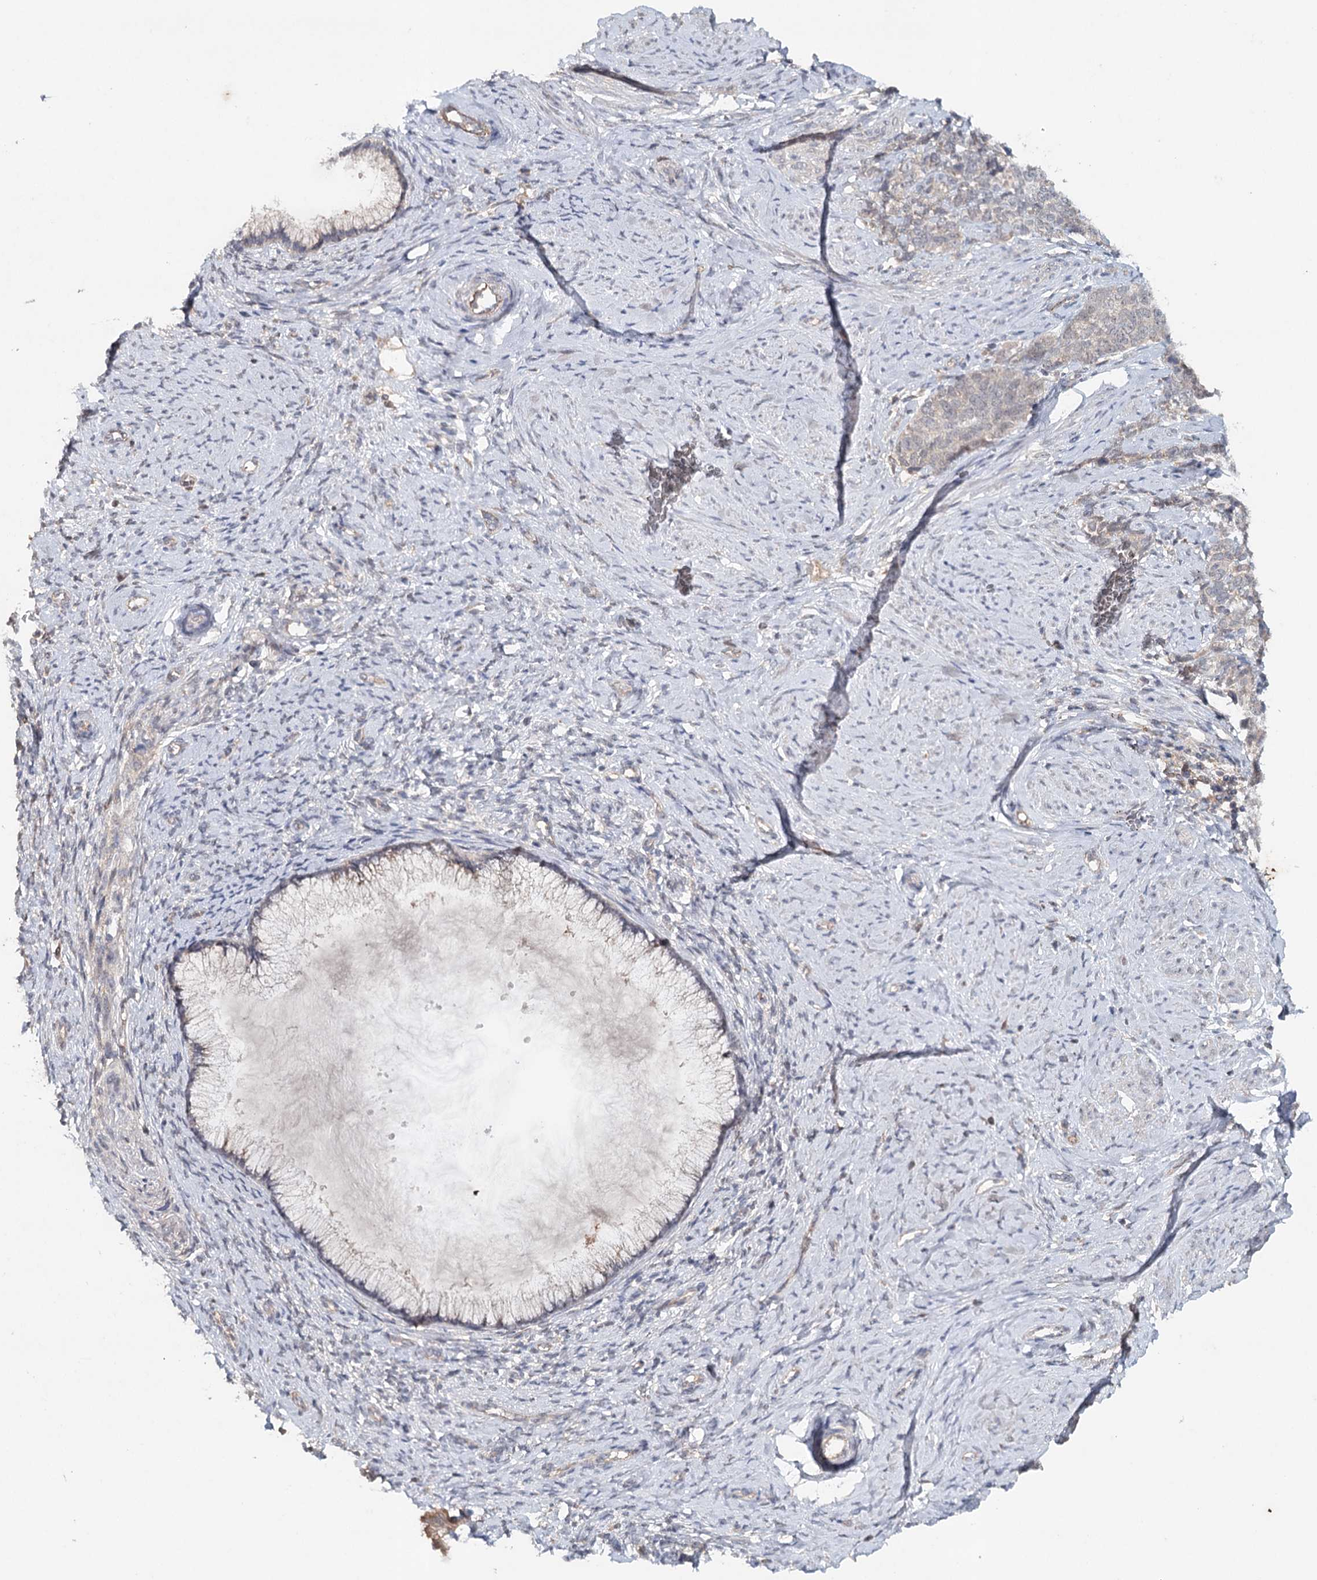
{"staining": {"intensity": "negative", "quantity": "none", "location": "none"}, "tissue": "cervical cancer", "cell_type": "Tumor cells", "image_type": "cancer", "snomed": [{"axis": "morphology", "description": "Squamous cell carcinoma, NOS"}, {"axis": "topography", "description": "Cervix"}], "caption": "High magnification brightfield microscopy of cervical squamous cell carcinoma stained with DAB (3,3'-diaminobenzidine) (brown) and counterstained with hematoxylin (blue): tumor cells show no significant staining.", "gene": "SYNPO", "patient": {"sex": "female", "age": 63}}